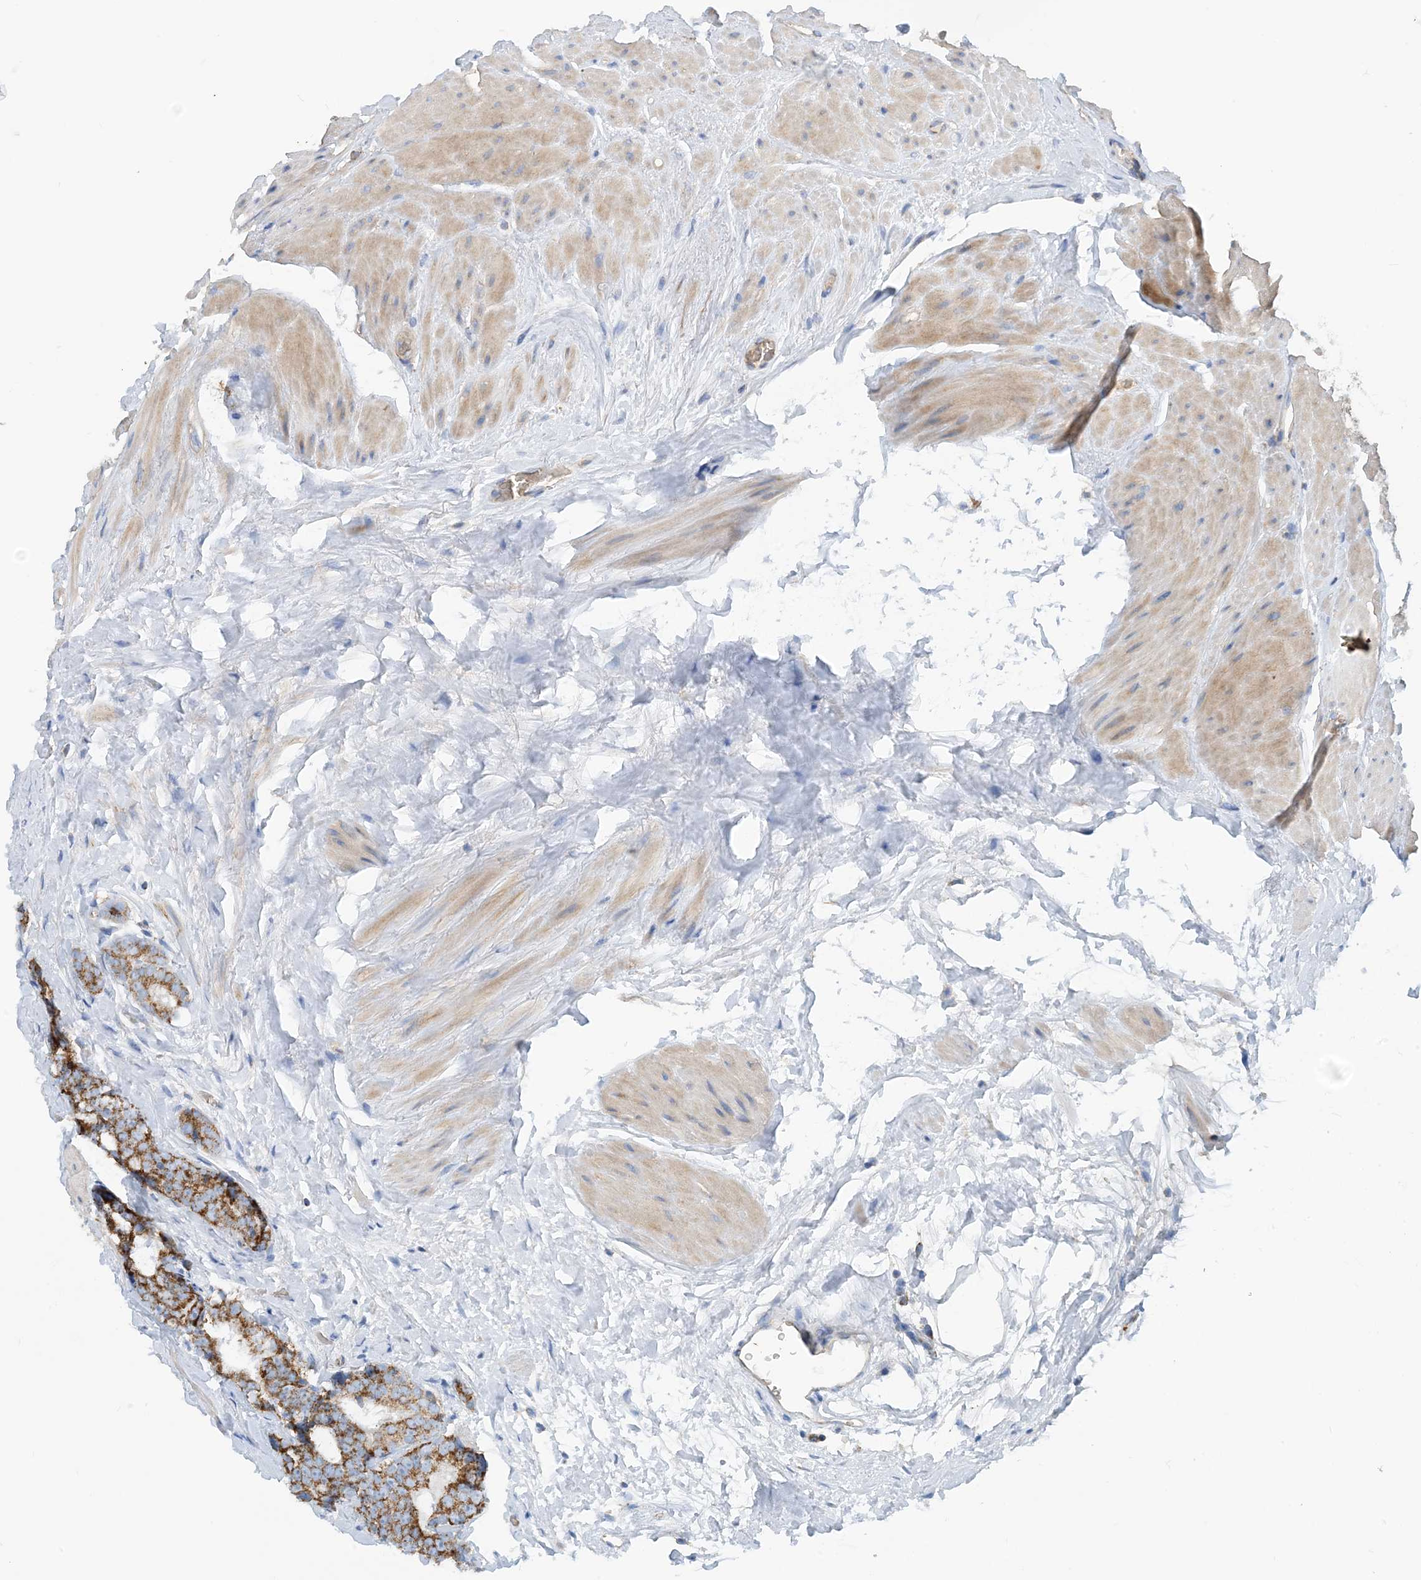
{"staining": {"intensity": "moderate", "quantity": ">75%", "location": "cytoplasmic/membranous"}, "tissue": "prostate cancer", "cell_type": "Tumor cells", "image_type": "cancer", "snomed": [{"axis": "morphology", "description": "Adenocarcinoma, High grade"}, {"axis": "topography", "description": "Prostate"}], "caption": "Protein expression analysis of human prostate cancer reveals moderate cytoplasmic/membranous positivity in approximately >75% of tumor cells. (DAB (3,3'-diaminobenzidine) IHC, brown staining for protein, blue staining for nuclei).", "gene": "PHOSPHO2", "patient": {"sex": "male", "age": 56}}